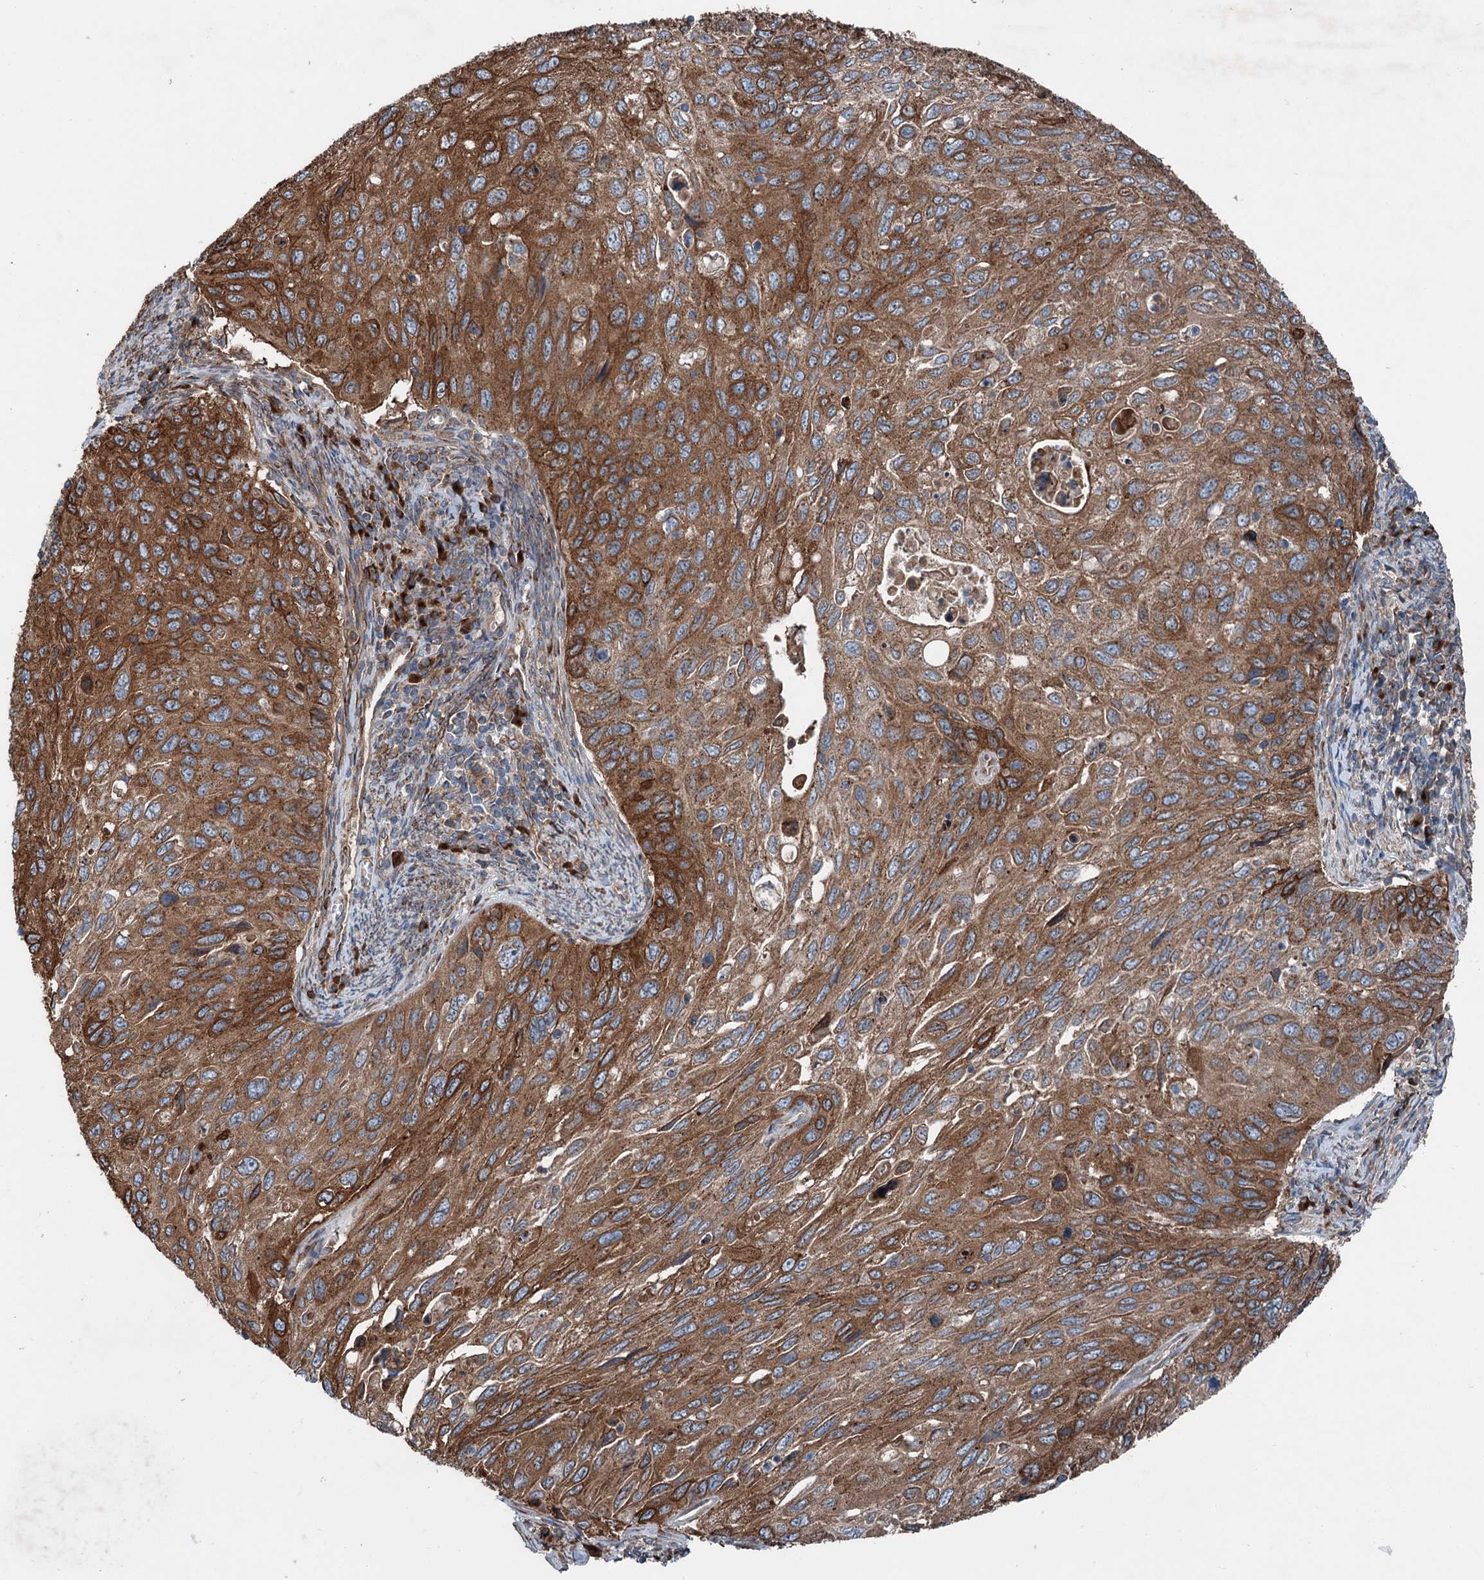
{"staining": {"intensity": "strong", "quantity": ">75%", "location": "cytoplasmic/membranous"}, "tissue": "cervical cancer", "cell_type": "Tumor cells", "image_type": "cancer", "snomed": [{"axis": "morphology", "description": "Squamous cell carcinoma, NOS"}, {"axis": "topography", "description": "Cervix"}], "caption": "Squamous cell carcinoma (cervical) was stained to show a protein in brown. There is high levels of strong cytoplasmic/membranous positivity in about >75% of tumor cells.", "gene": "CALCOCO1", "patient": {"sex": "female", "age": 70}}